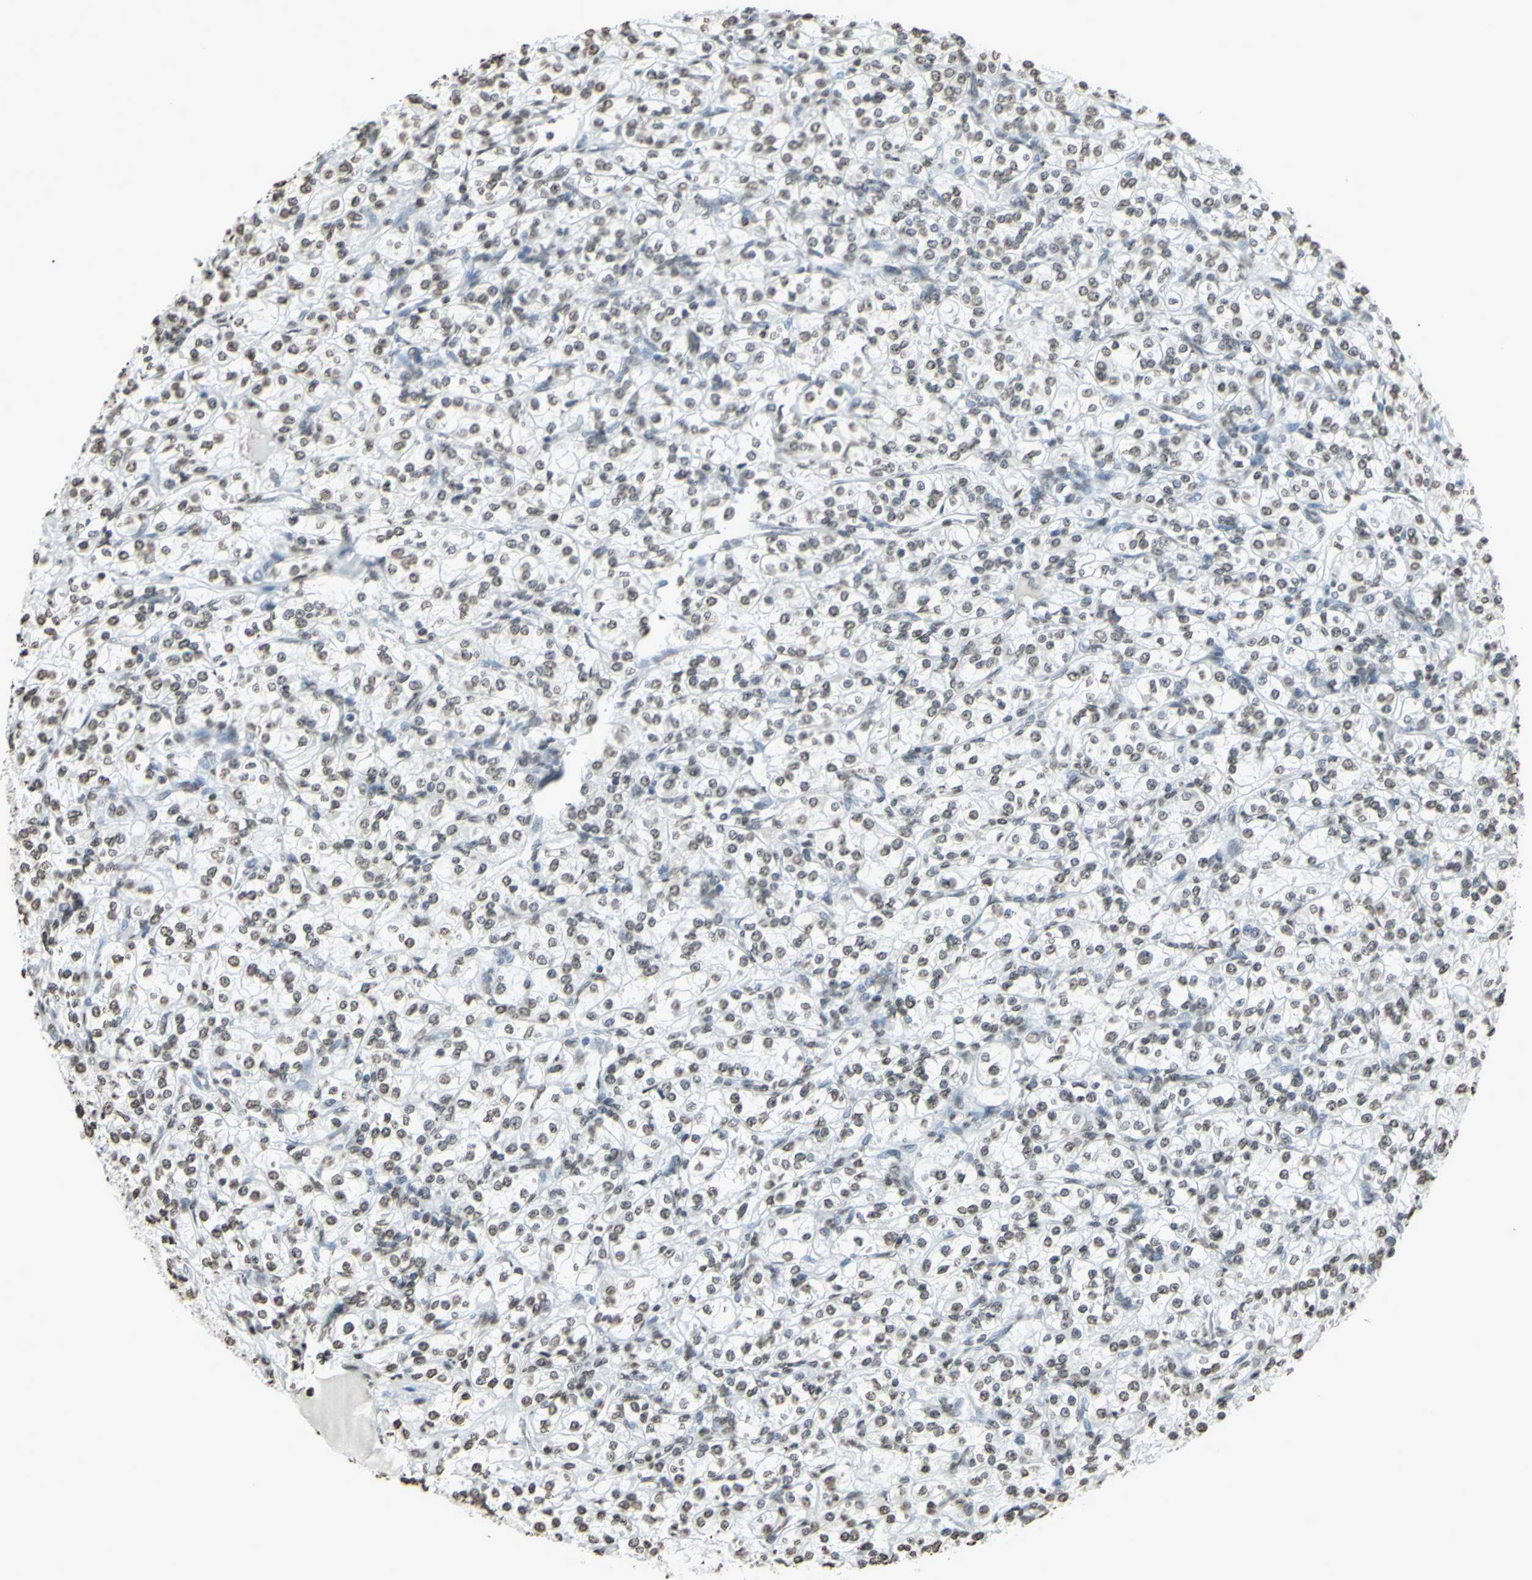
{"staining": {"intensity": "weak", "quantity": "25%-75%", "location": "cytoplasmic/membranous"}, "tissue": "renal cancer", "cell_type": "Tumor cells", "image_type": "cancer", "snomed": [{"axis": "morphology", "description": "Adenocarcinoma, NOS"}, {"axis": "topography", "description": "Kidney"}], "caption": "Renal cancer (adenocarcinoma) was stained to show a protein in brown. There is low levels of weak cytoplasmic/membranous positivity in approximately 25%-75% of tumor cells.", "gene": "CD79B", "patient": {"sex": "male", "age": 77}}